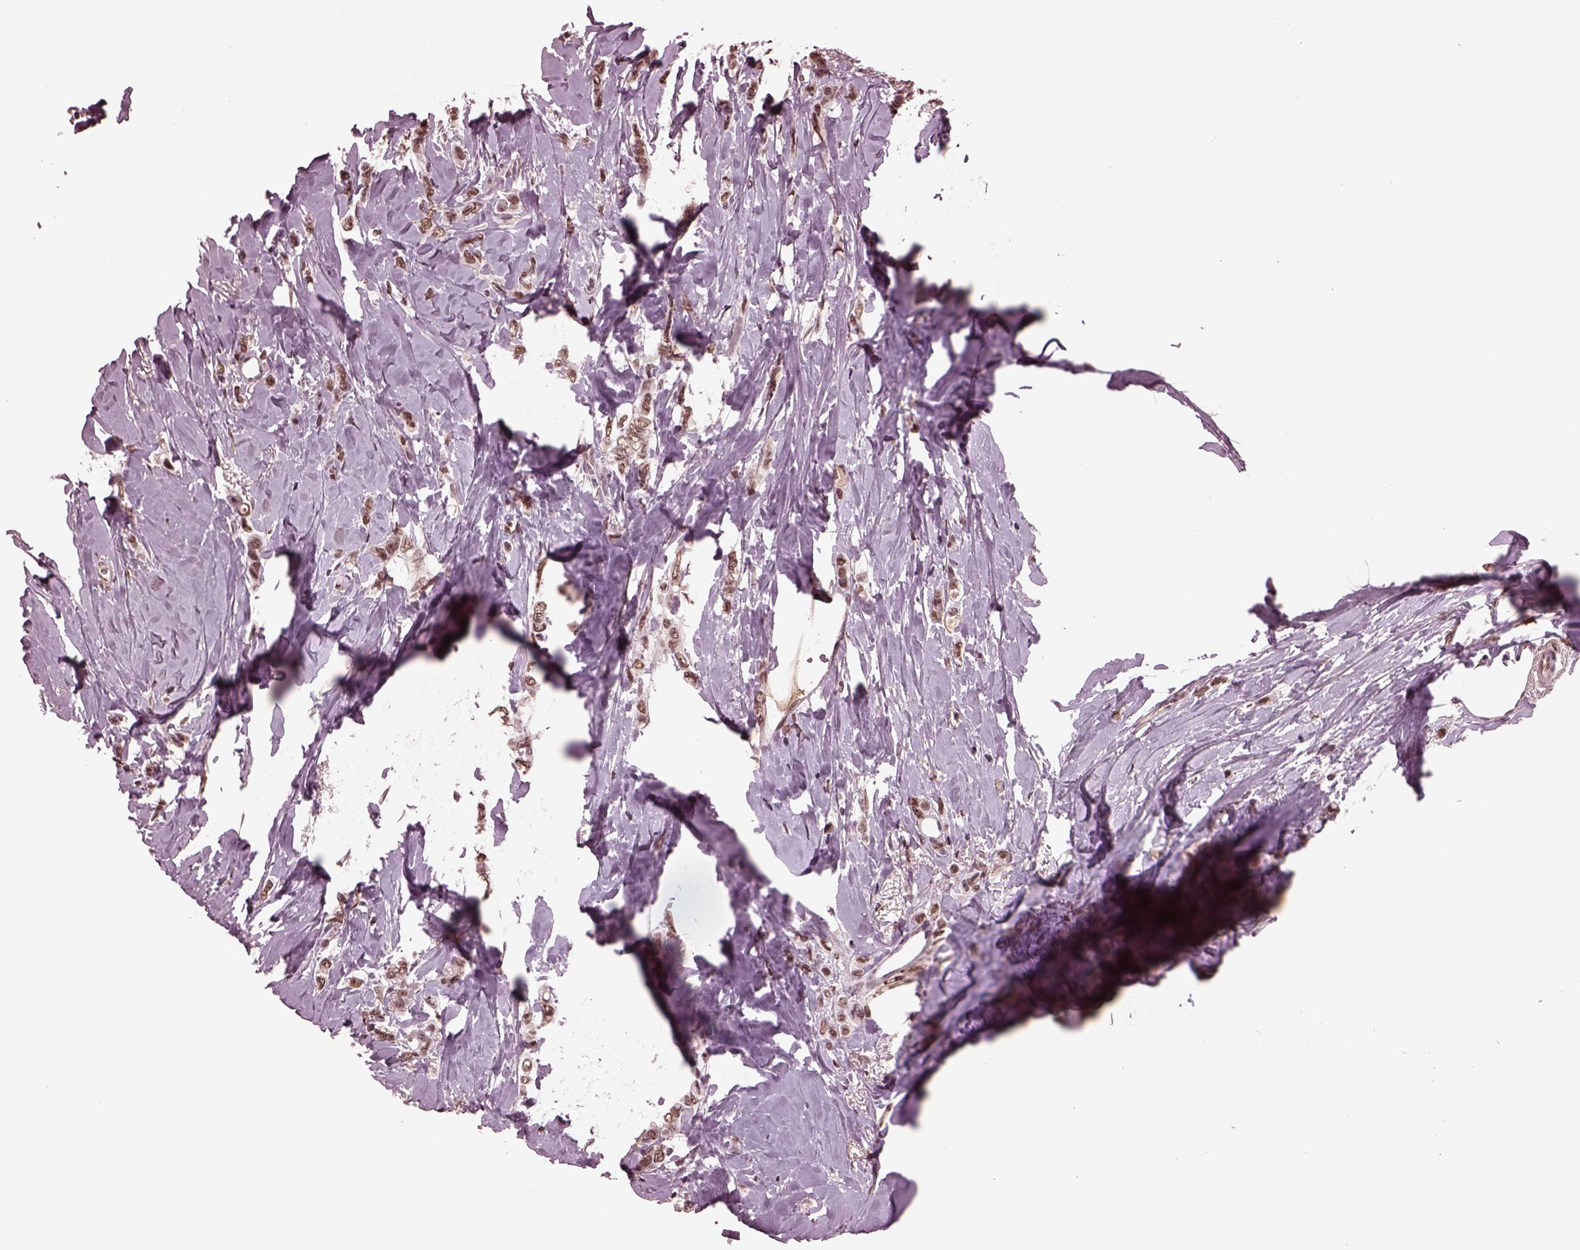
{"staining": {"intensity": "moderate", "quantity": "25%-75%", "location": "nuclear"}, "tissue": "breast cancer", "cell_type": "Tumor cells", "image_type": "cancer", "snomed": [{"axis": "morphology", "description": "Lobular carcinoma"}, {"axis": "topography", "description": "Breast"}], "caption": "Approximately 25%-75% of tumor cells in breast cancer show moderate nuclear protein expression as visualized by brown immunohistochemical staining.", "gene": "NAP1L5", "patient": {"sex": "female", "age": 66}}